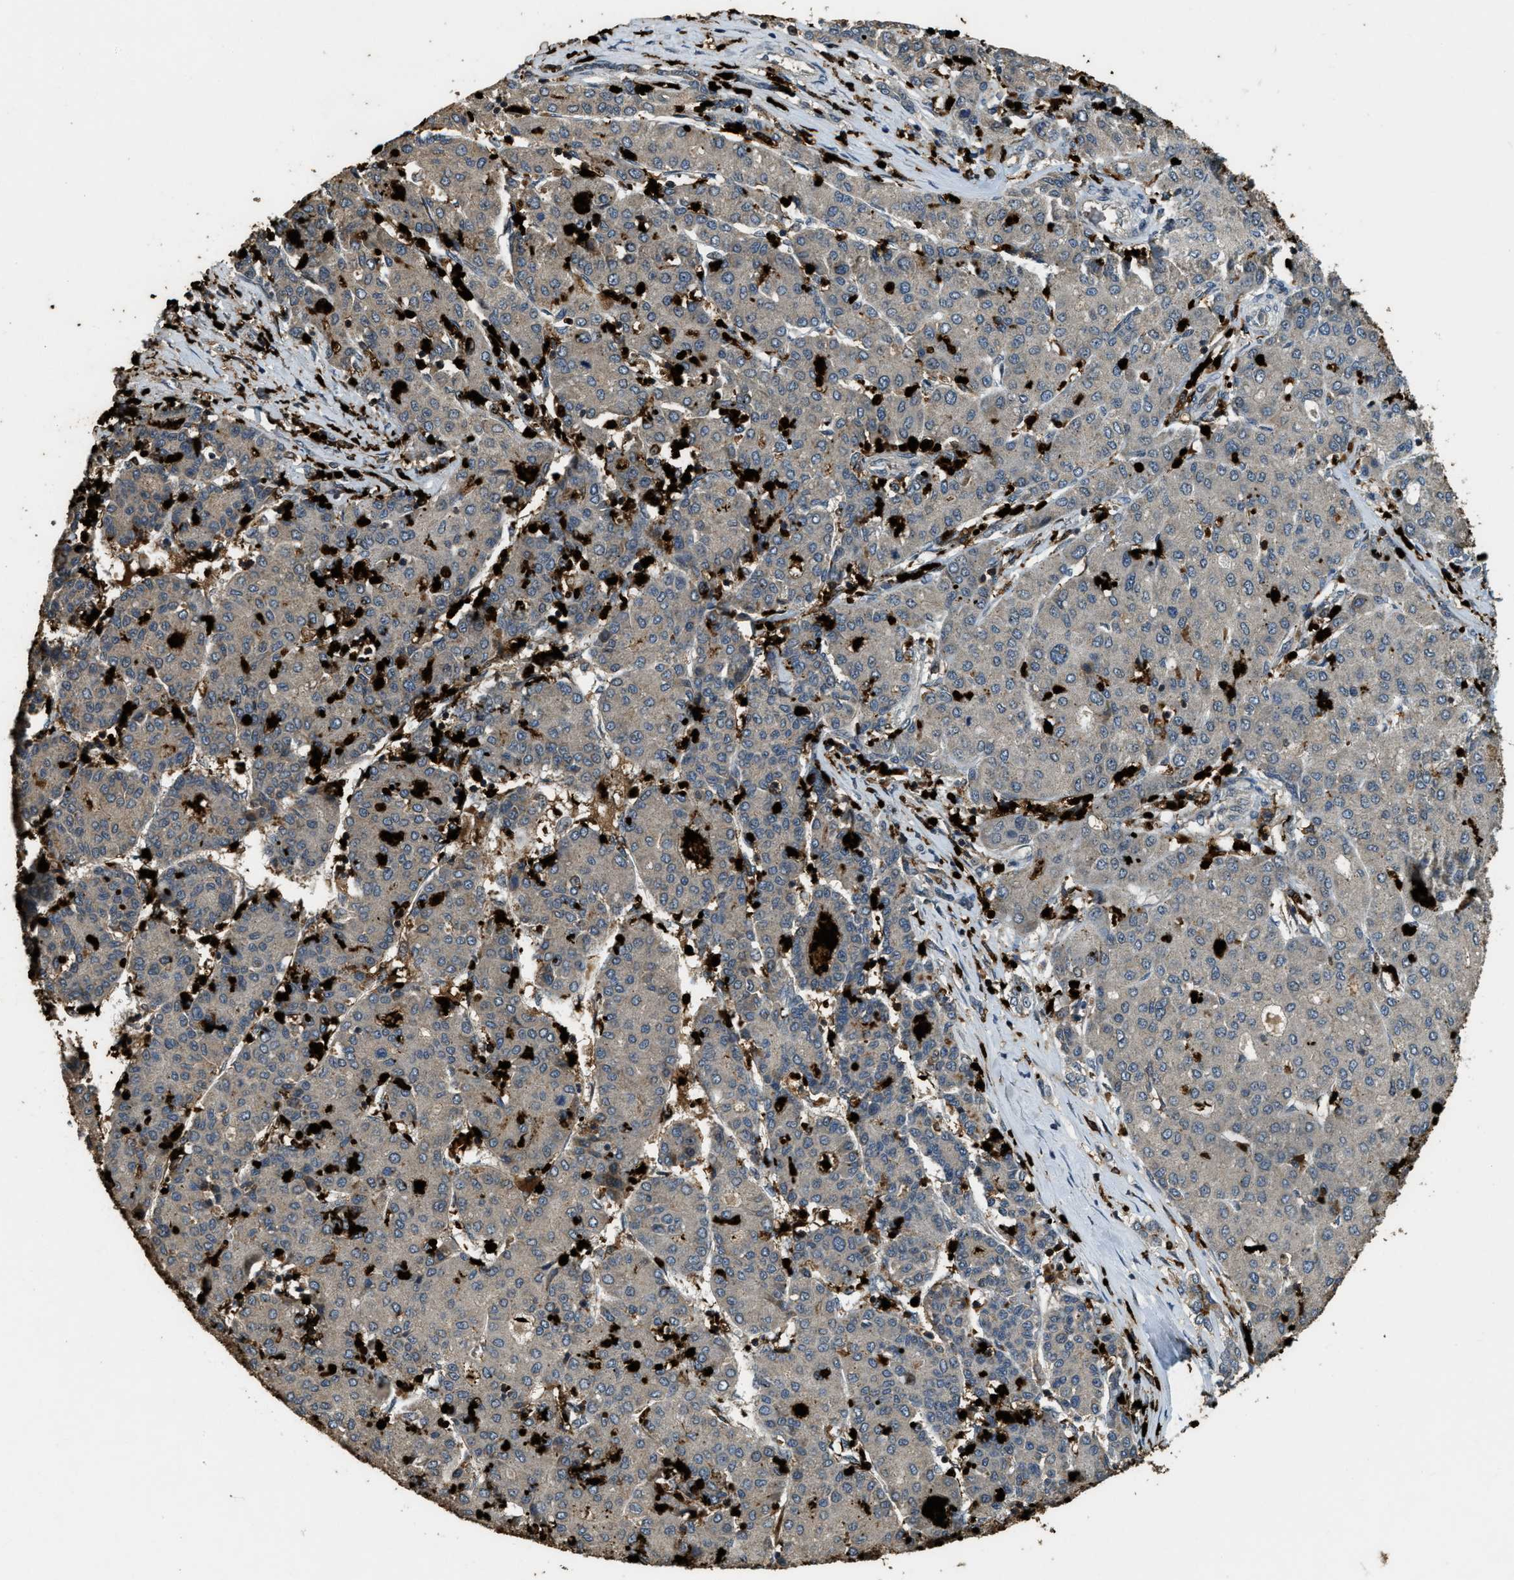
{"staining": {"intensity": "negative", "quantity": "none", "location": "none"}, "tissue": "liver cancer", "cell_type": "Tumor cells", "image_type": "cancer", "snomed": [{"axis": "morphology", "description": "Carcinoma, Hepatocellular, NOS"}, {"axis": "topography", "description": "Liver"}], "caption": "Immunohistochemical staining of liver cancer shows no significant staining in tumor cells.", "gene": "RNF141", "patient": {"sex": "male", "age": 65}}